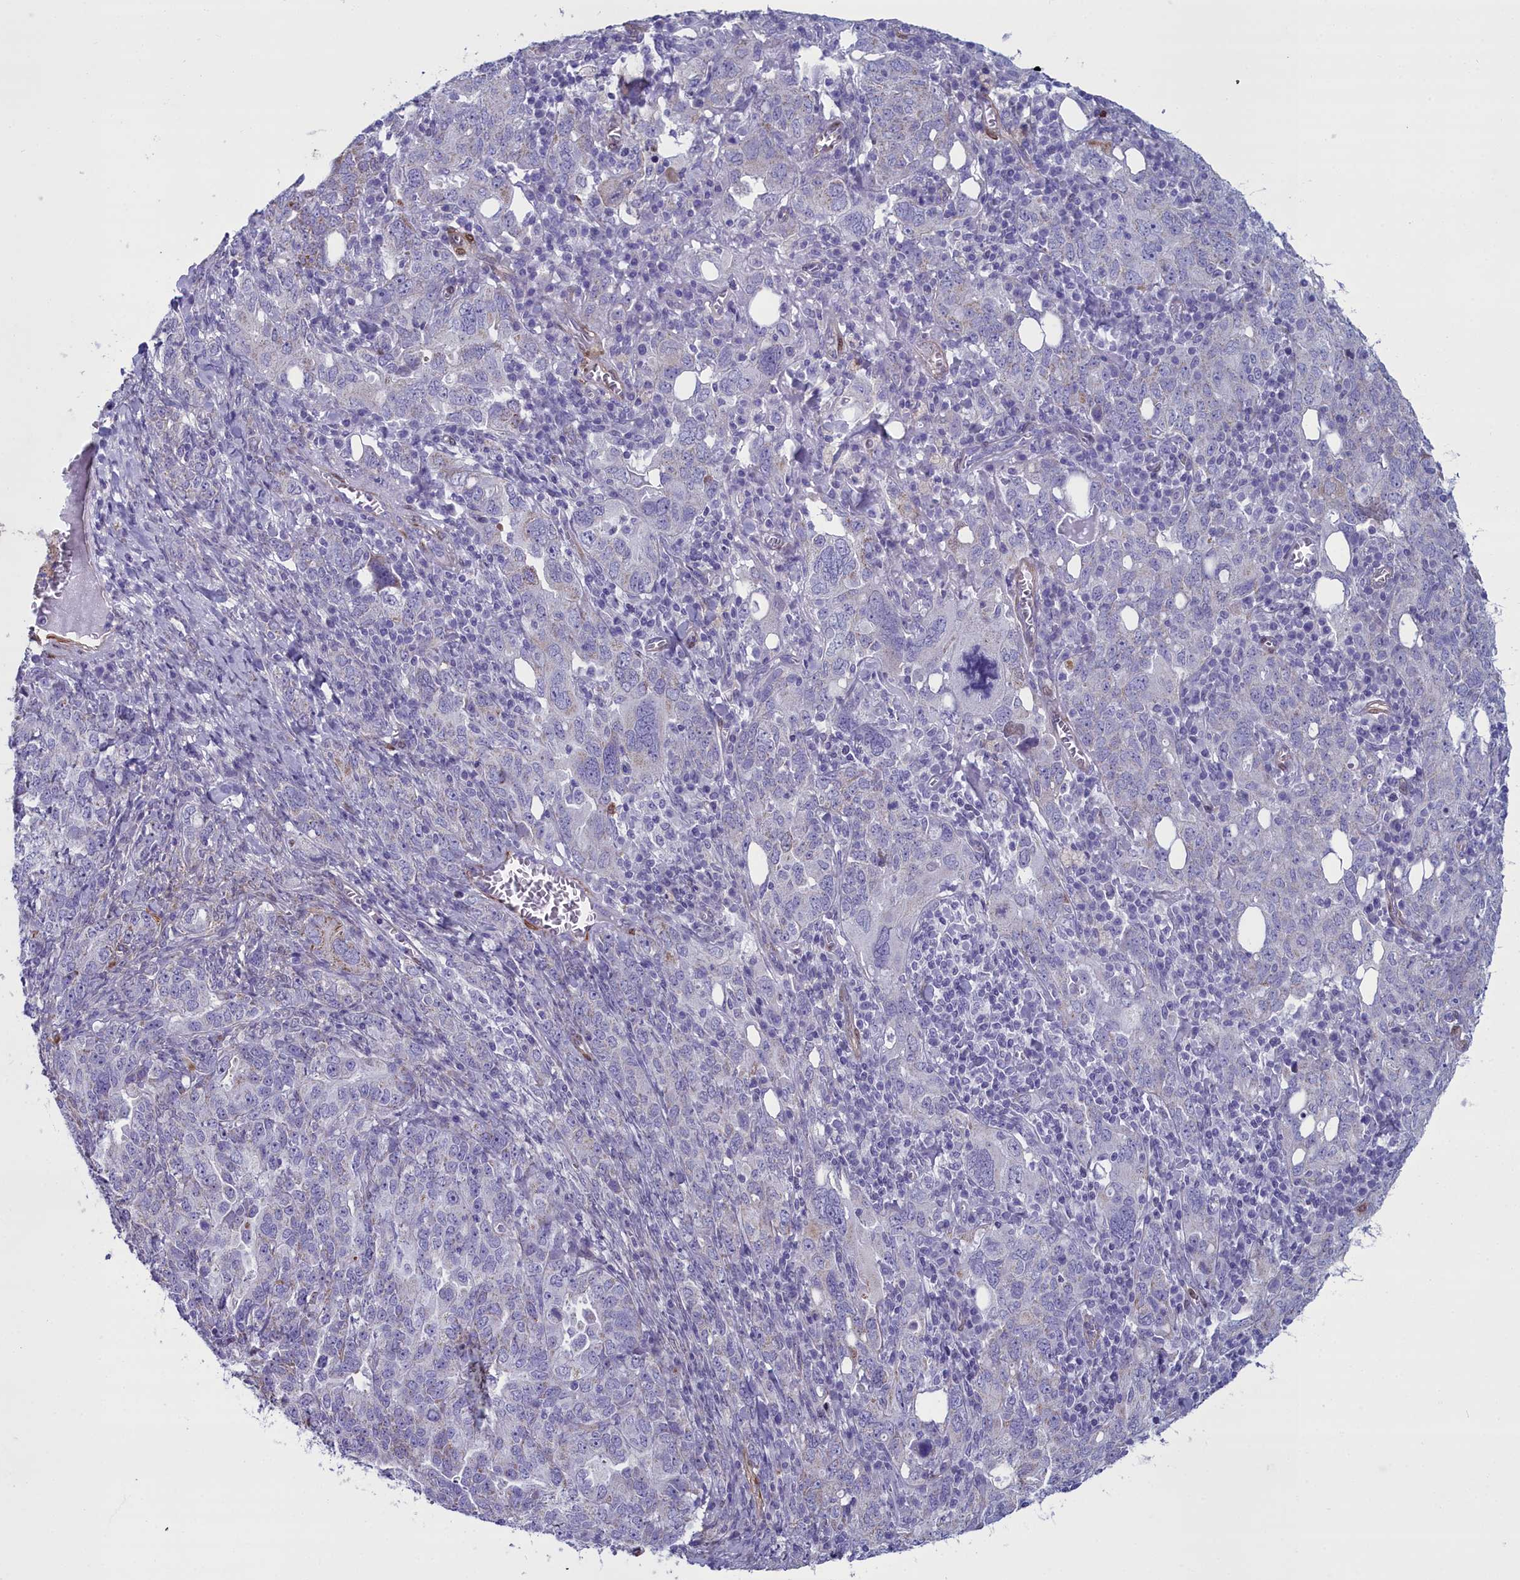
{"staining": {"intensity": "negative", "quantity": "none", "location": "none"}, "tissue": "ovarian cancer", "cell_type": "Tumor cells", "image_type": "cancer", "snomed": [{"axis": "morphology", "description": "Carcinoma, endometroid"}, {"axis": "topography", "description": "Ovary"}], "caption": "Tumor cells show no significant expression in ovarian endometroid carcinoma.", "gene": "PPP1R14A", "patient": {"sex": "female", "age": 62}}